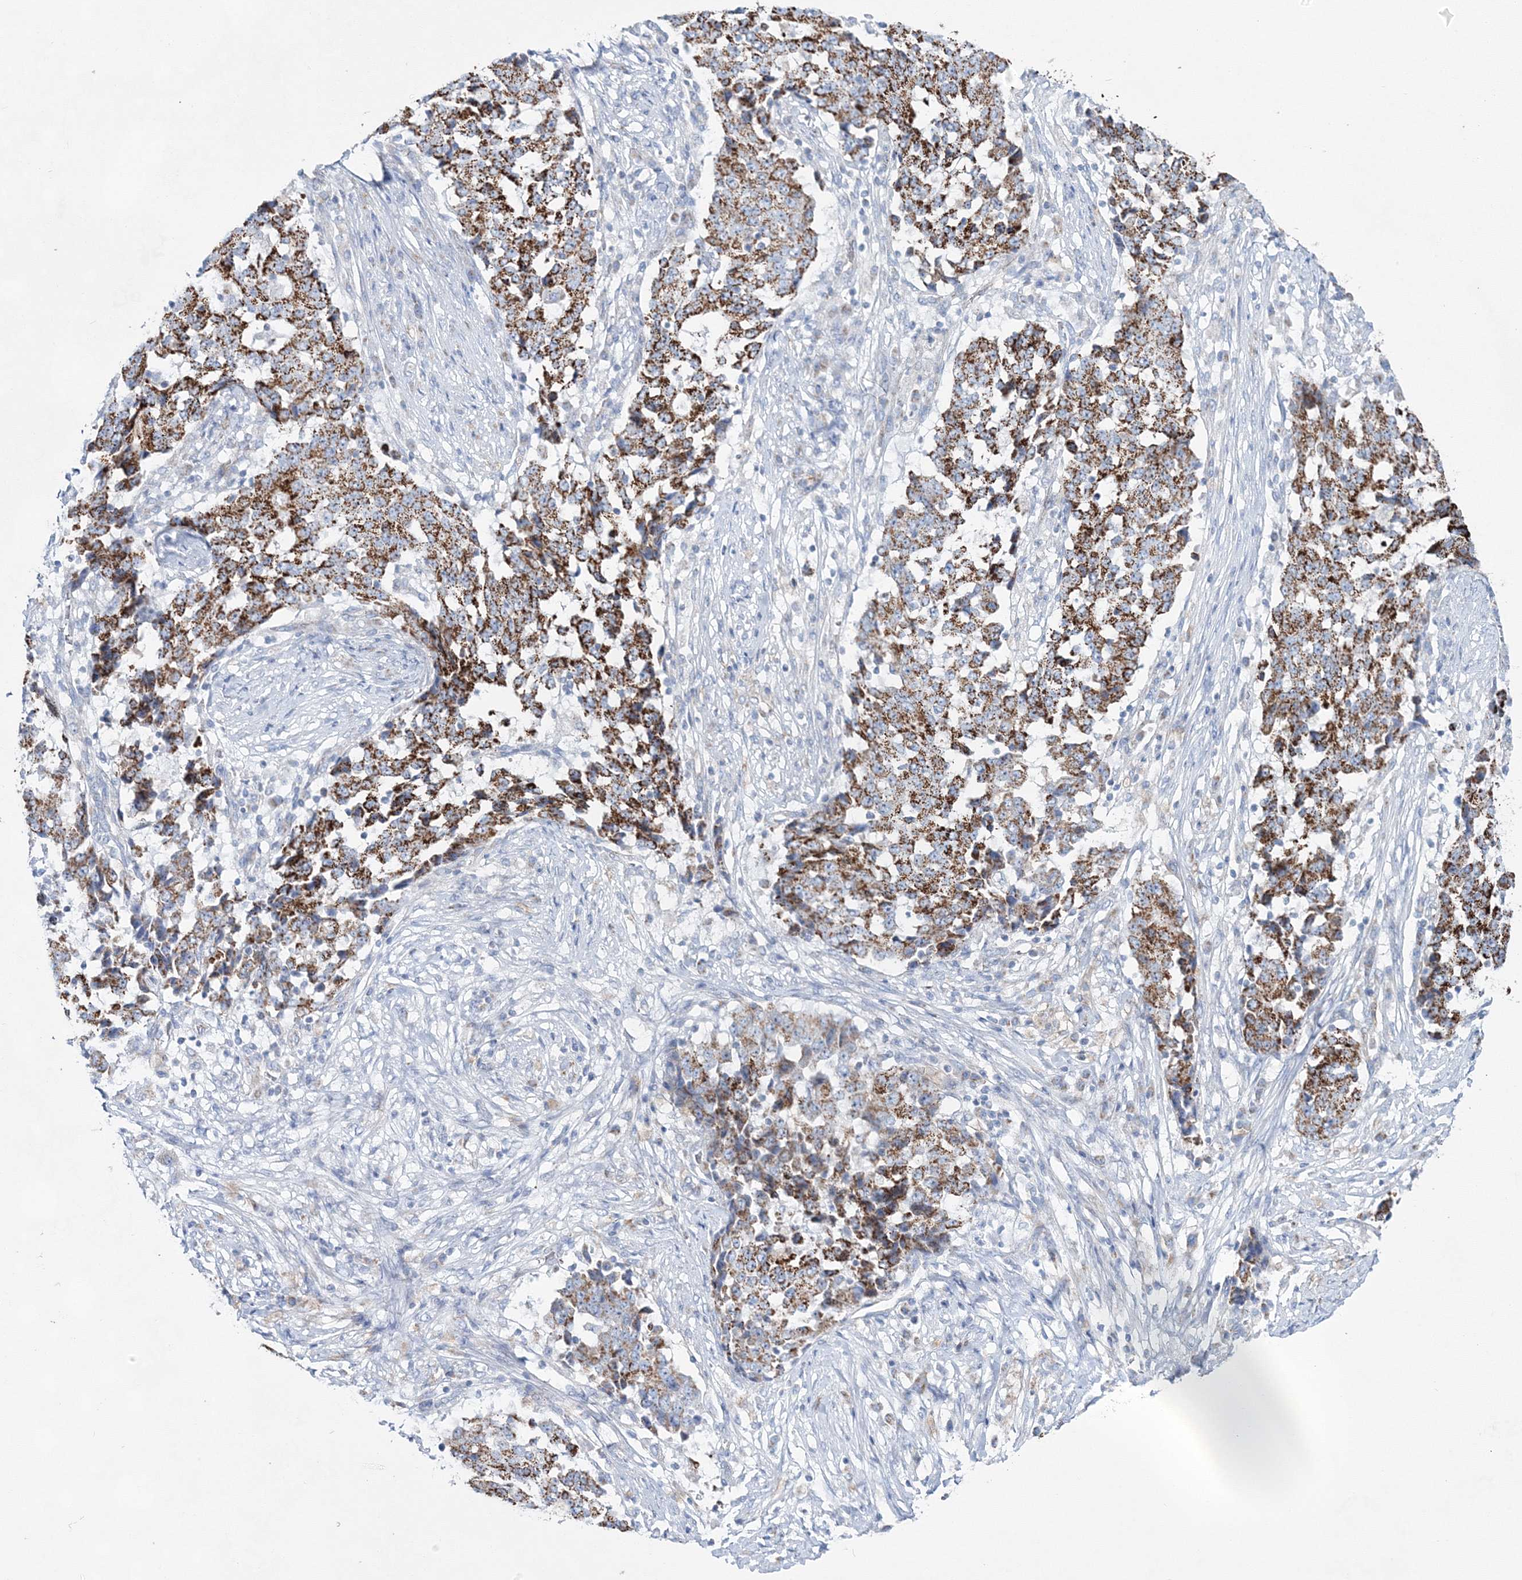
{"staining": {"intensity": "moderate", "quantity": ">75%", "location": "cytoplasmic/membranous"}, "tissue": "stomach cancer", "cell_type": "Tumor cells", "image_type": "cancer", "snomed": [{"axis": "morphology", "description": "Adenocarcinoma, NOS"}, {"axis": "topography", "description": "Stomach"}], "caption": "The photomicrograph shows a brown stain indicating the presence of a protein in the cytoplasmic/membranous of tumor cells in adenocarcinoma (stomach).", "gene": "HIBCH", "patient": {"sex": "male", "age": 59}}